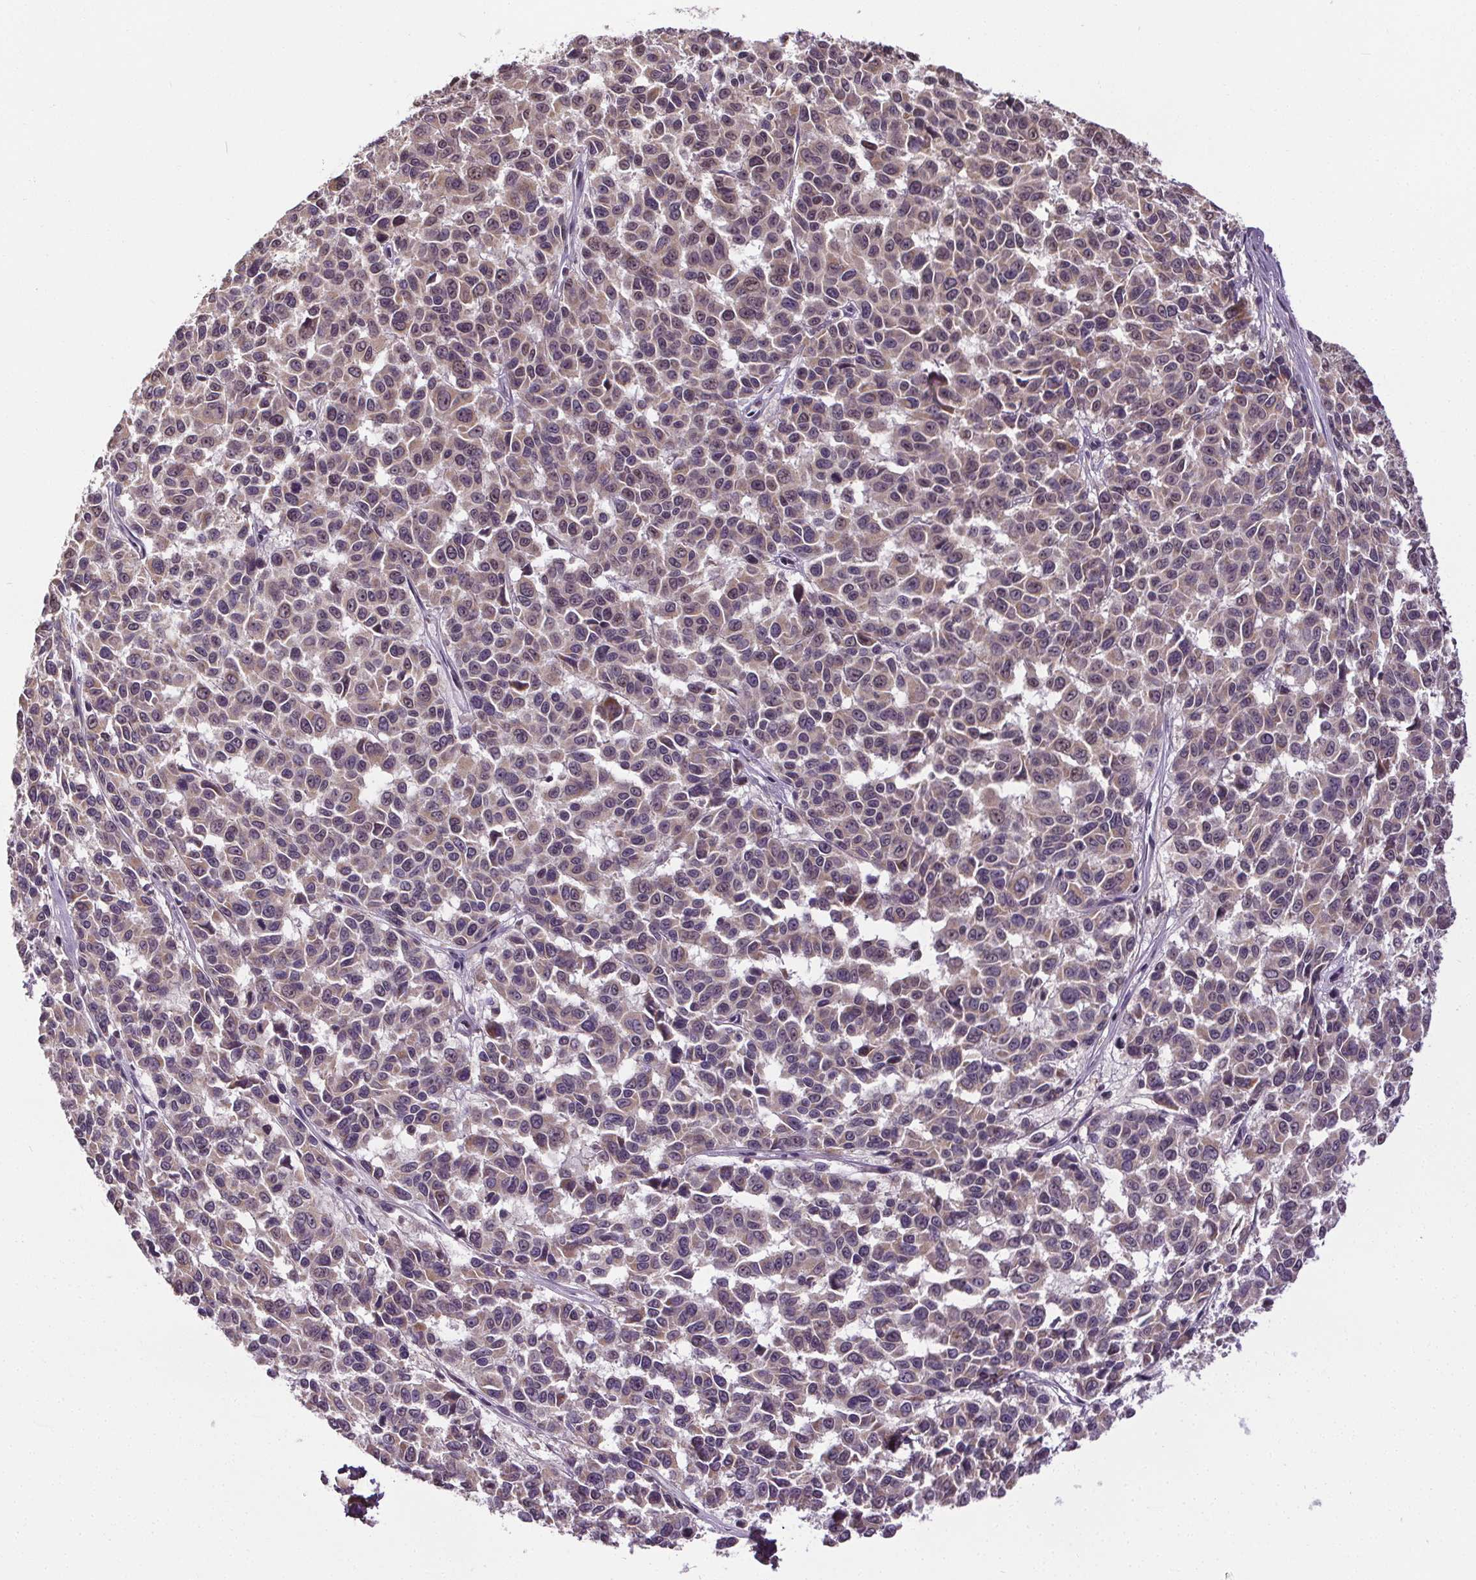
{"staining": {"intensity": "negative", "quantity": "none", "location": "none"}, "tissue": "melanoma", "cell_type": "Tumor cells", "image_type": "cancer", "snomed": [{"axis": "morphology", "description": "Malignant melanoma, NOS"}, {"axis": "topography", "description": "Skin"}], "caption": "Human malignant melanoma stained for a protein using immunohistochemistry reveals no expression in tumor cells.", "gene": "KIAA0232", "patient": {"sex": "female", "age": 66}}